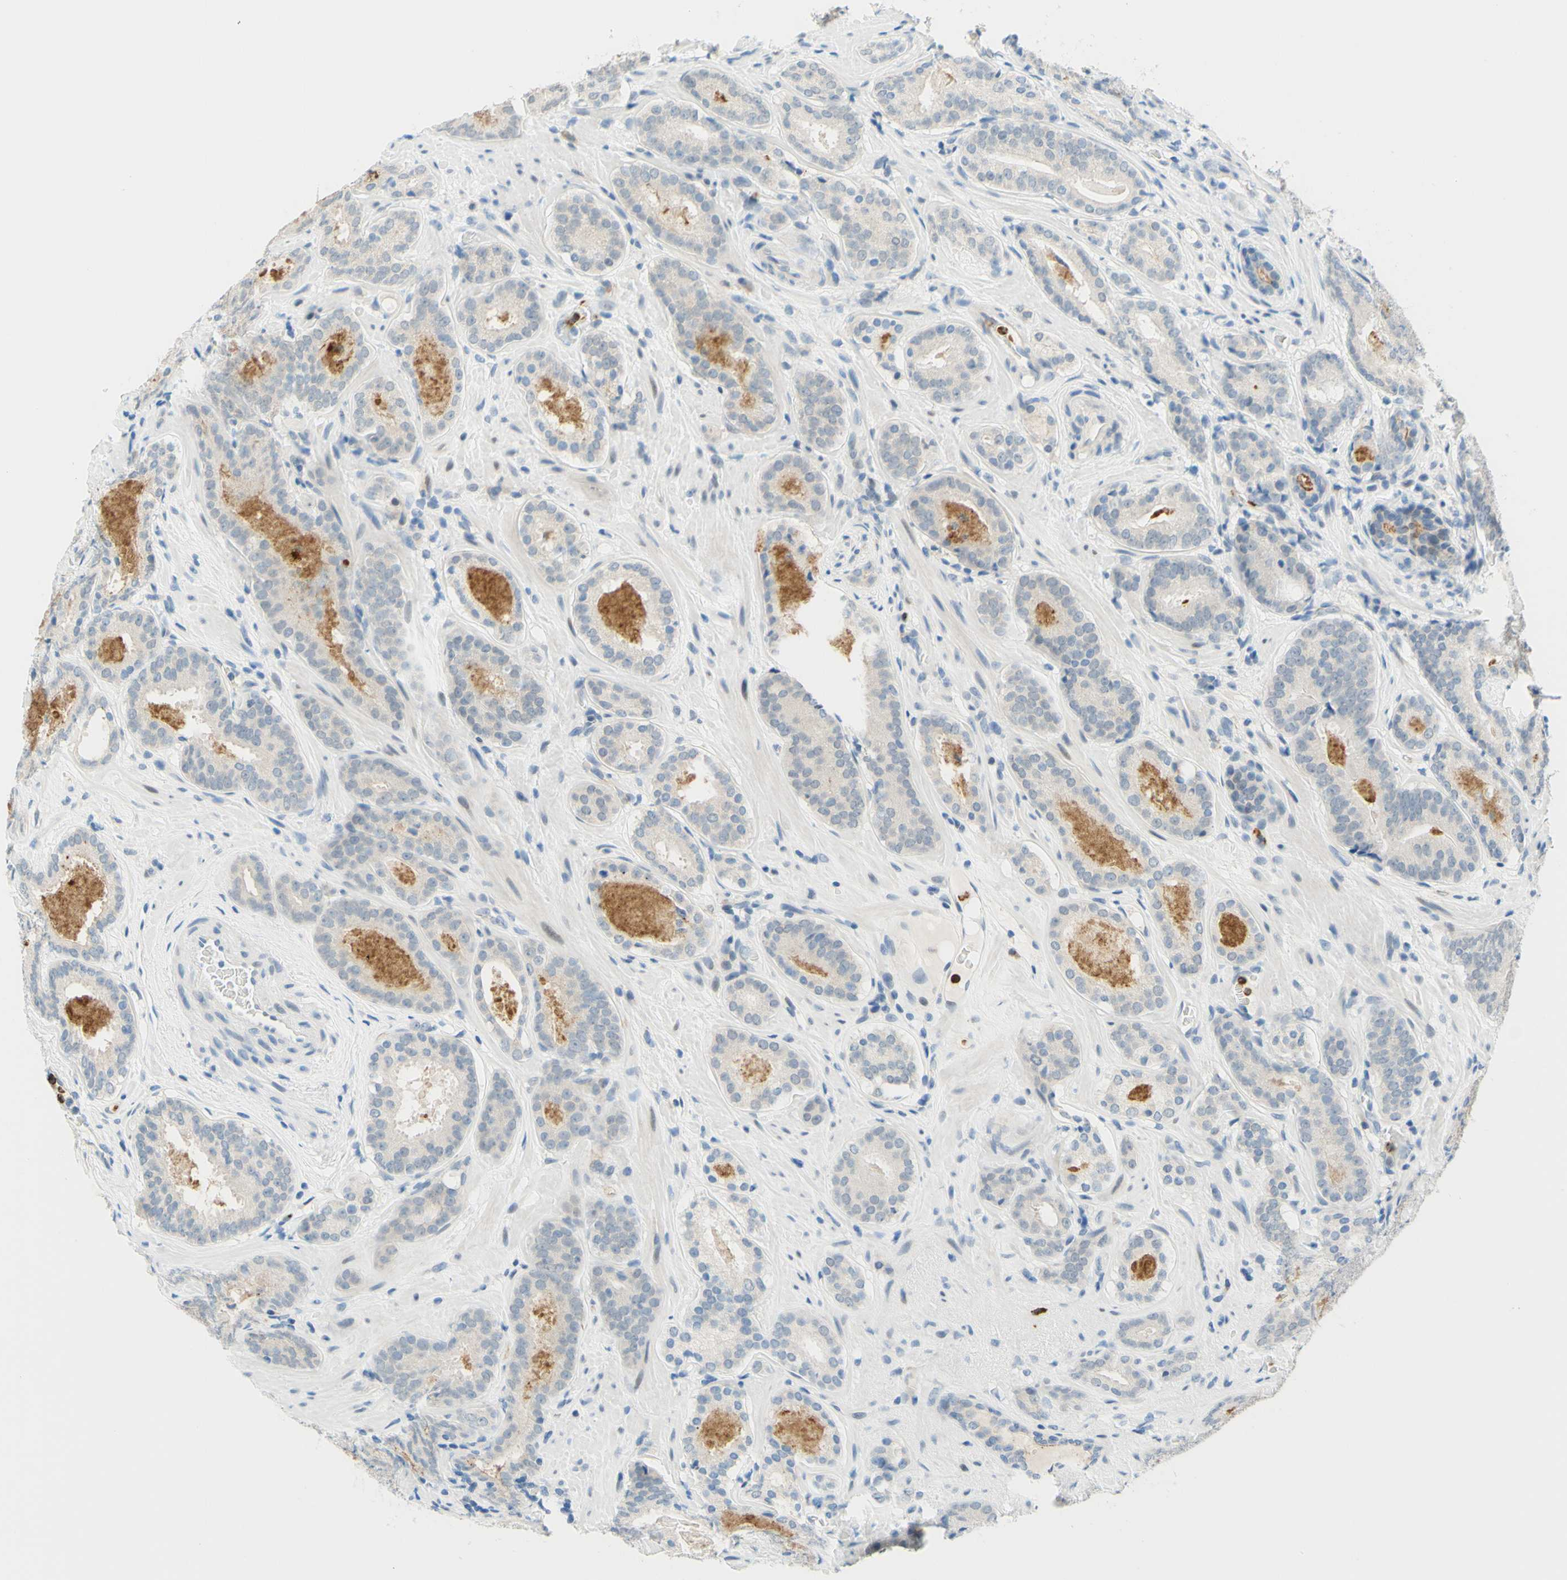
{"staining": {"intensity": "negative", "quantity": "none", "location": "none"}, "tissue": "prostate cancer", "cell_type": "Tumor cells", "image_type": "cancer", "snomed": [{"axis": "morphology", "description": "Adenocarcinoma, Low grade"}, {"axis": "topography", "description": "Prostate"}], "caption": "DAB (3,3'-diaminobenzidine) immunohistochemical staining of prostate adenocarcinoma (low-grade) demonstrates no significant positivity in tumor cells. (DAB immunohistochemistry, high magnification).", "gene": "TREM2", "patient": {"sex": "male", "age": 69}}